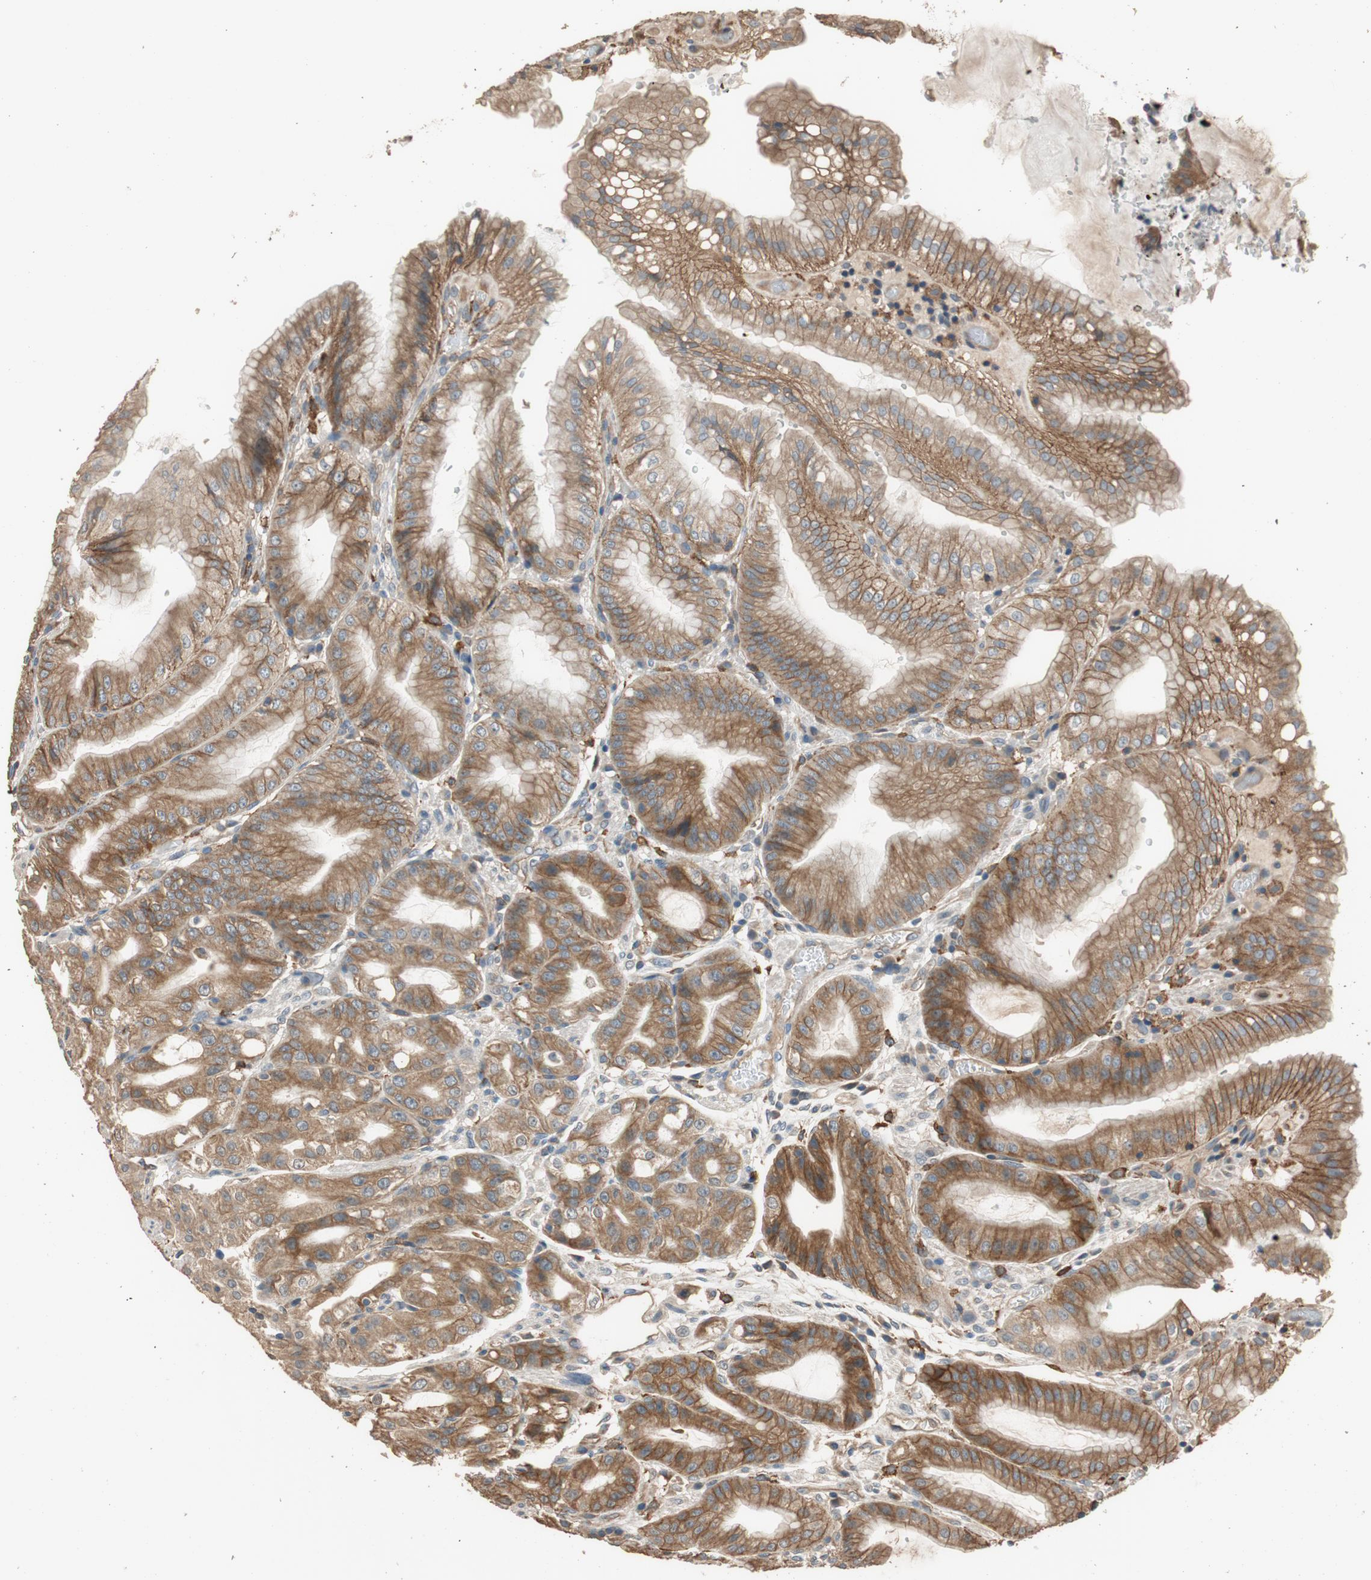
{"staining": {"intensity": "moderate", "quantity": ">75%", "location": "cytoplasmic/membranous"}, "tissue": "stomach", "cell_type": "Glandular cells", "image_type": "normal", "snomed": [{"axis": "morphology", "description": "Normal tissue, NOS"}, {"axis": "topography", "description": "Stomach, lower"}], "caption": "A brown stain highlights moderate cytoplasmic/membranous staining of a protein in glandular cells of unremarkable human stomach.", "gene": "MST1R", "patient": {"sex": "male", "age": 71}}